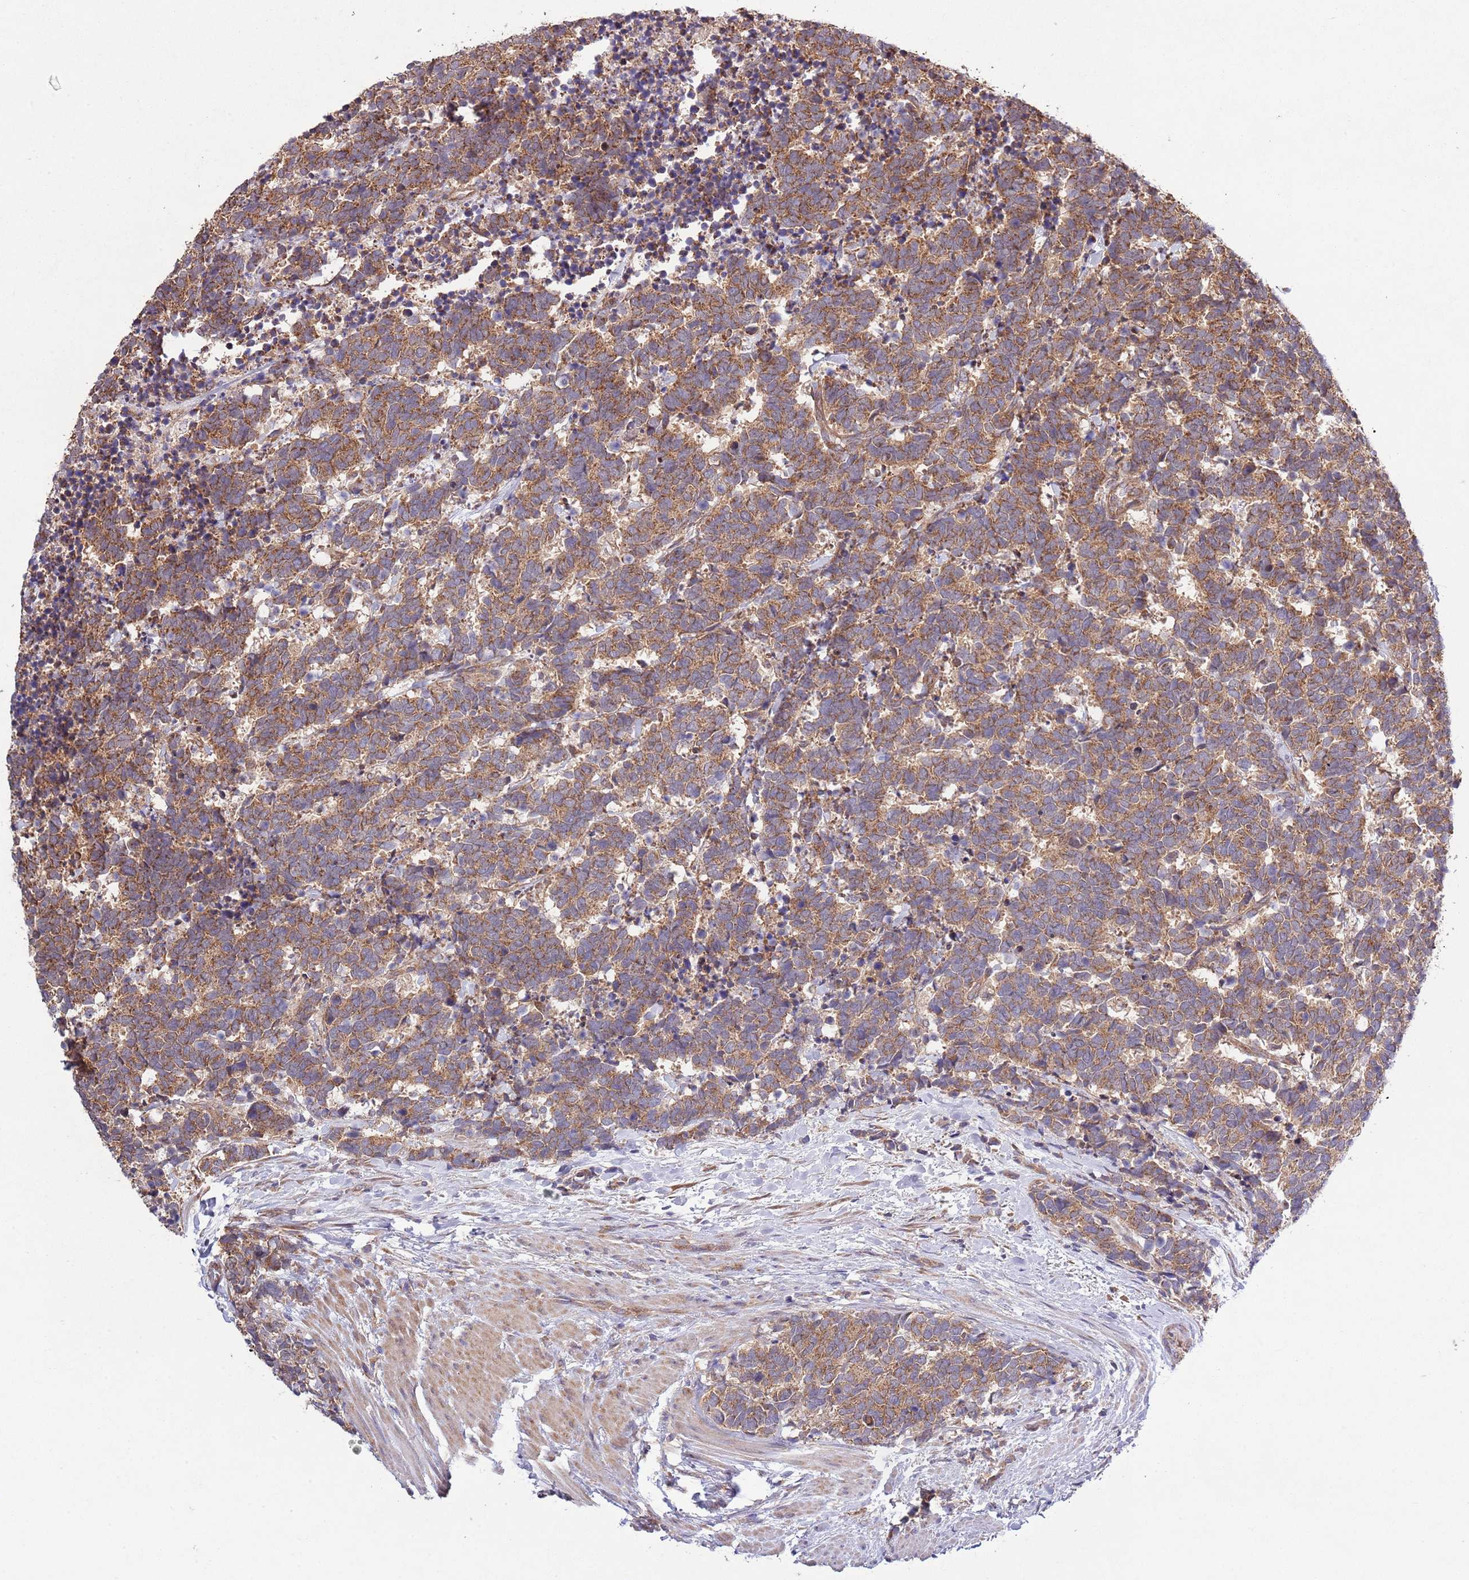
{"staining": {"intensity": "moderate", "quantity": ">75%", "location": "cytoplasmic/membranous"}, "tissue": "carcinoid", "cell_type": "Tumor cells", "image_type": "cancer", "snomed": [{"axis": "morphology", "description": "Carcinoma, NOS"}, {"axis": "morphology", "description": "Carcinoid, malignant, NOS"}, {"axis": "topography", "description": "Prostate"}], "caption": "Moderate cytoplasmic/membranous expression is appreciated in about >75% of tumor cells in malignant carcinoid. Immunohistochemistry stains the protein in brown and the nuclei are stained blue.", "gene": "MFNG", "patient": {"sex": "male", "age": 57}}